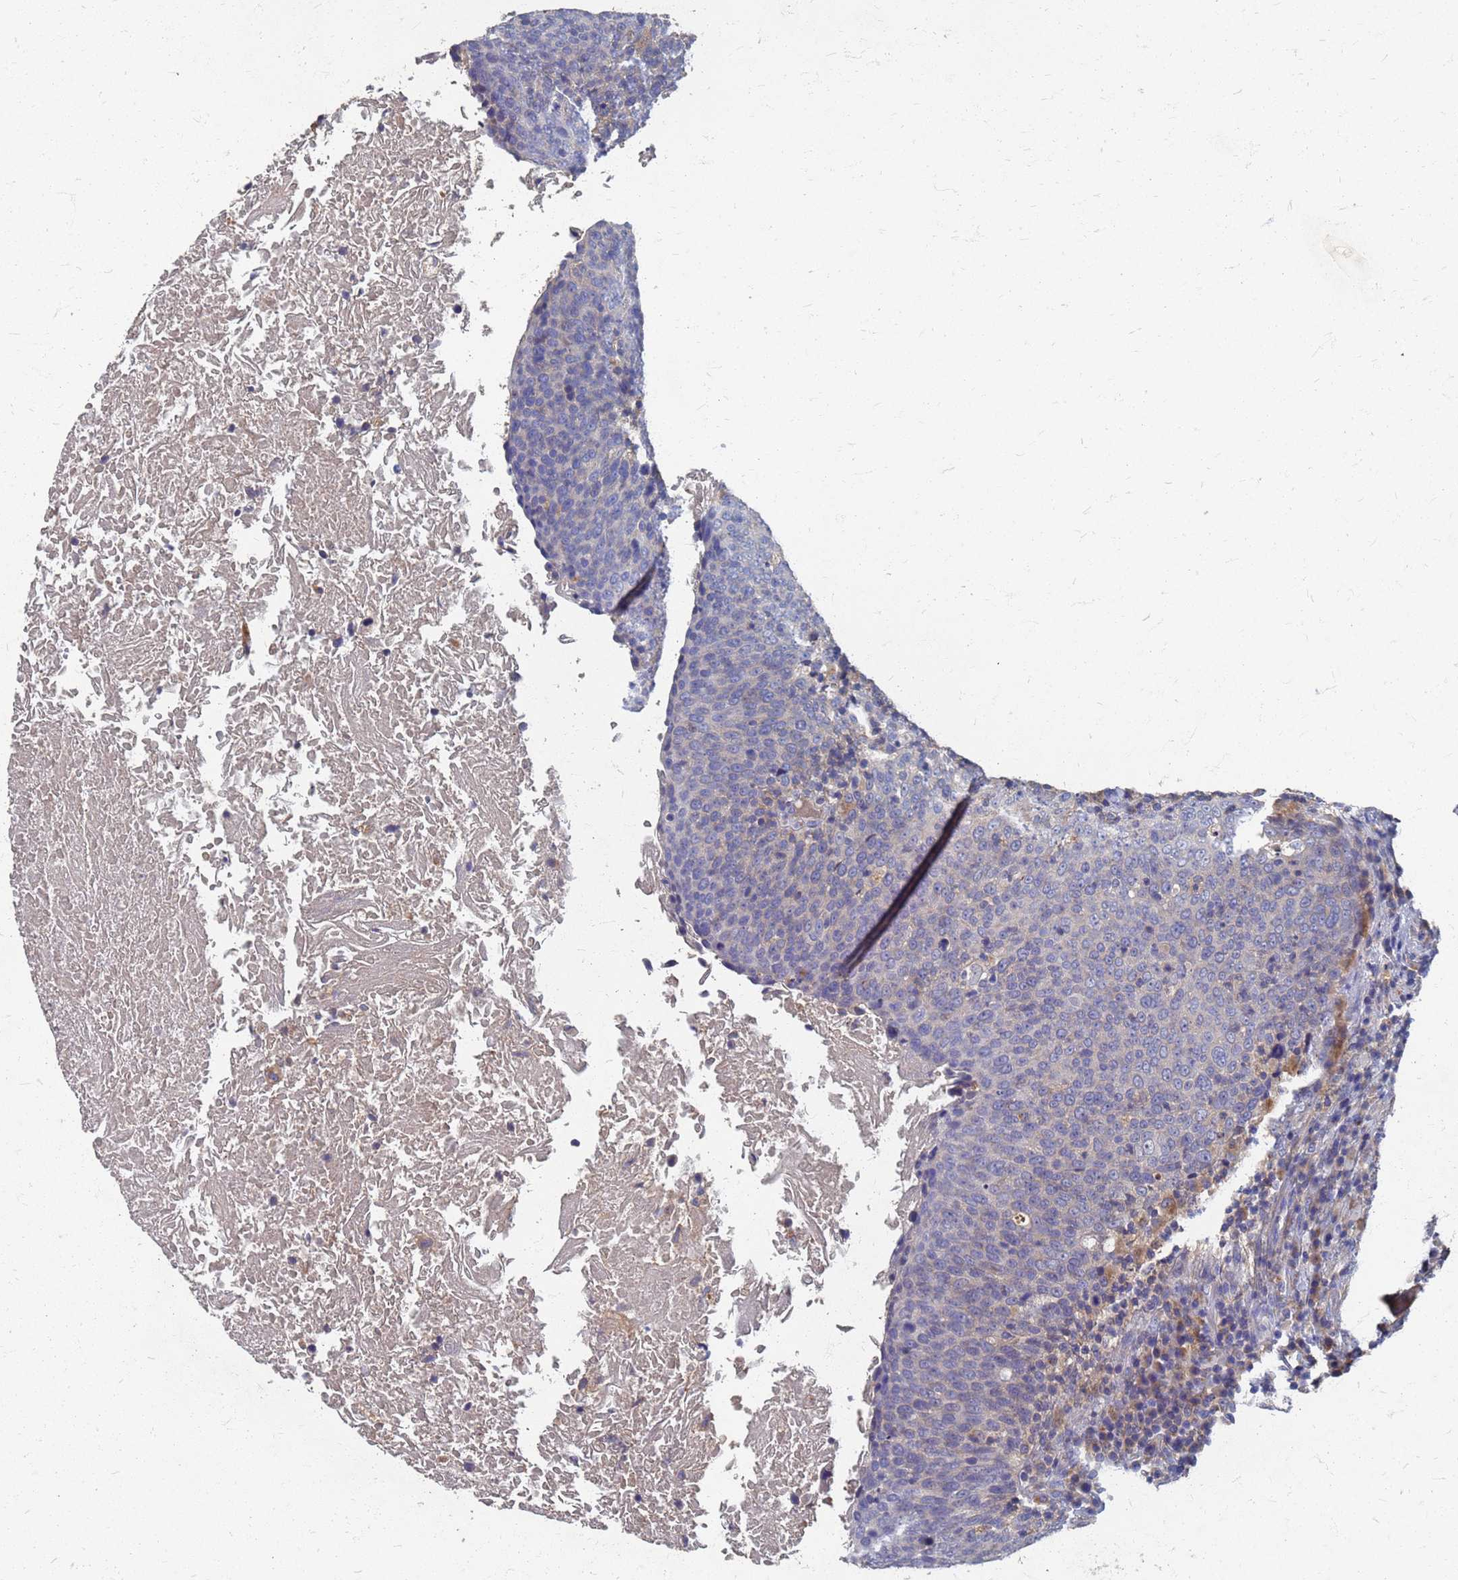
{"staining": {"intensity": "negative", "quantity": "none", "location": "none"}, "tissue": "head and neck cancer", "cell_type": "Tumor cells", "image_type": "cancer", "snomed": [{"axis": "morphology", "description": "Squamous cell carcinoma, NOS"}, {"axis": "morphology", "description": "Squamous cell carcinoma, metastatic, NOS"}, {"axis": "topography", "description": "Lymph node"}, {"axis": "topography", "description": "Head-Neck"}], "caption": "This is a micrograph of immunohistochemistry staining of head and neck cancer (squamous cell carcinoma), which shows no expression in tumor cells.", "gene": "KRCC1", "patient": {"sex": "male", "age": 62}}